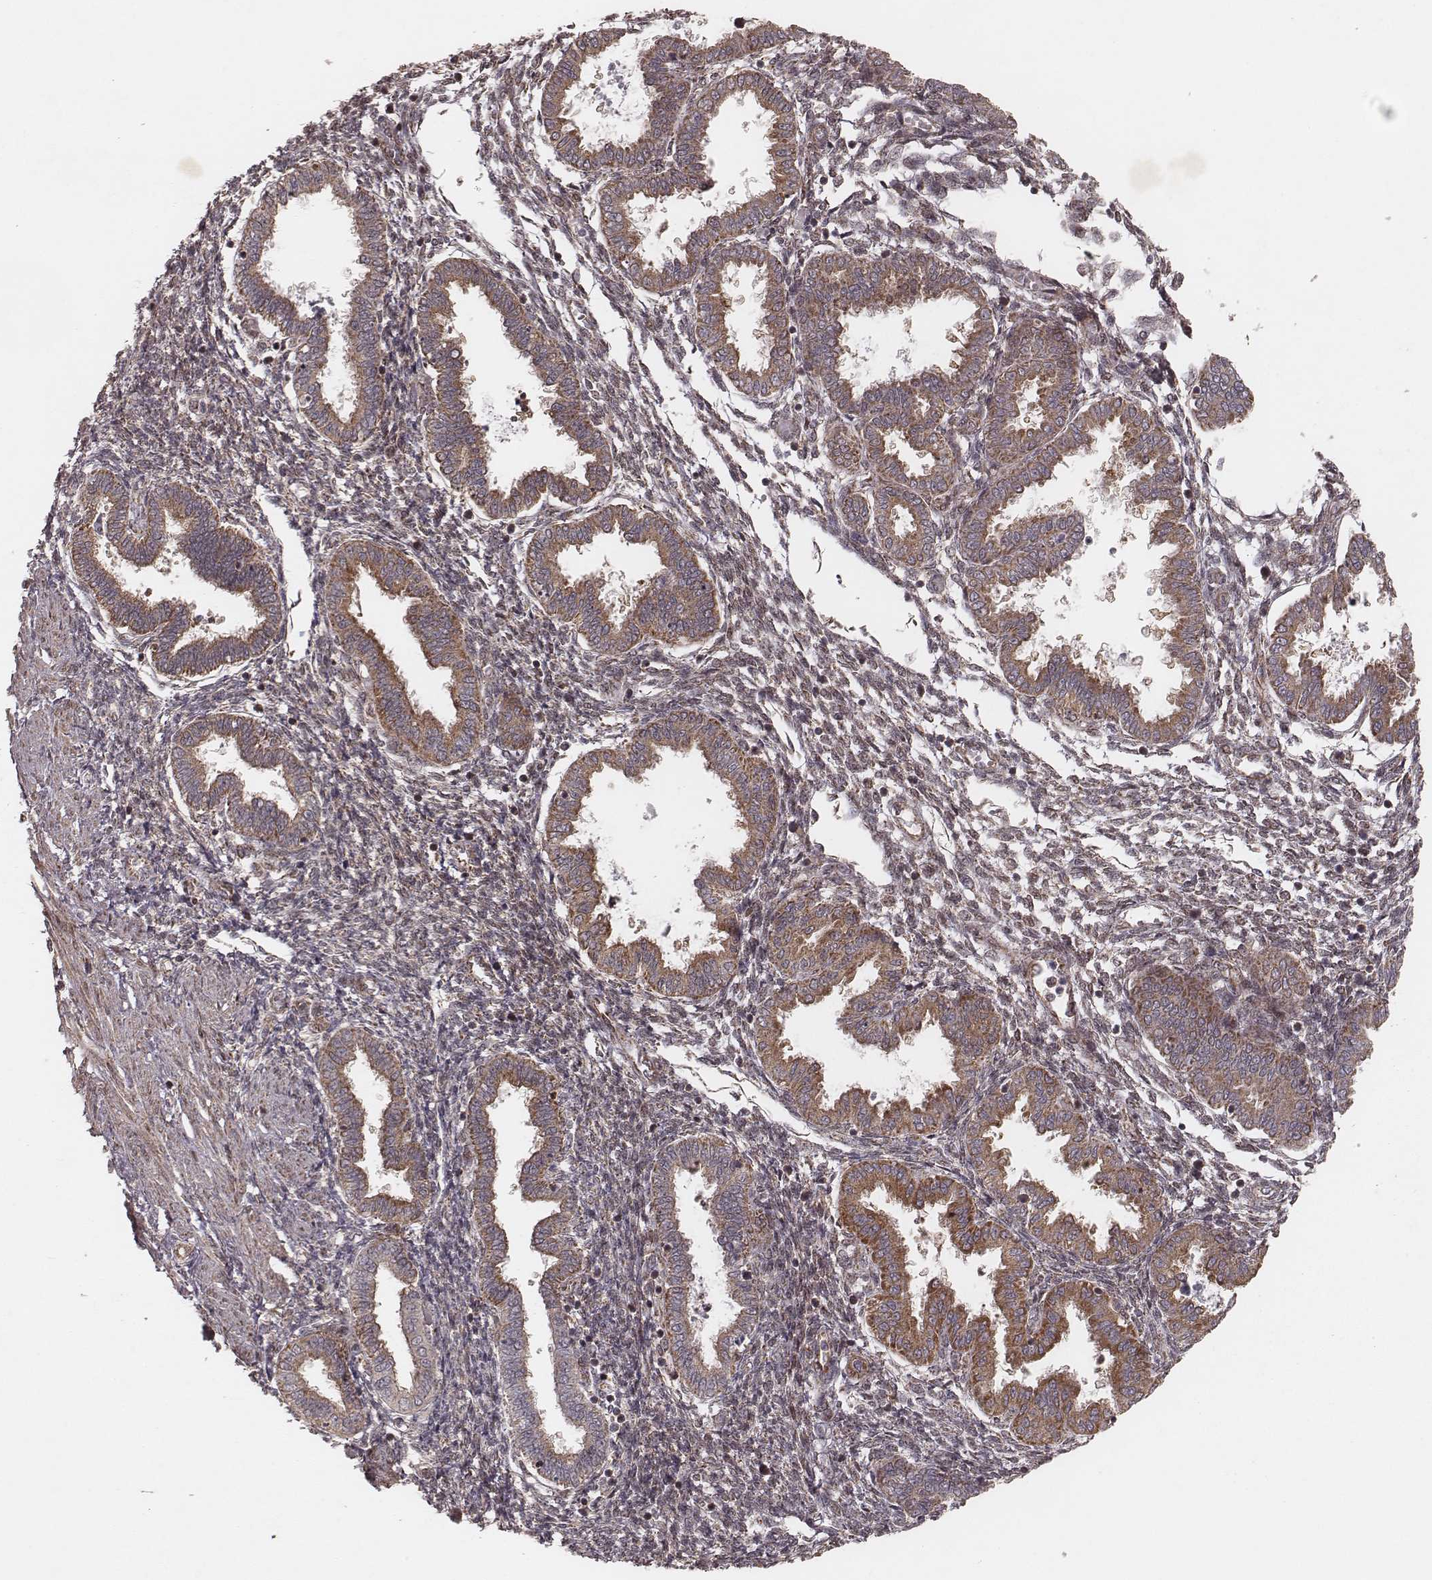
{"staining": {"intensity": "moderate", "quantity": ">75%", "location": "cytoplasmic/membranous"}, "tissue": "endometrium", "cell_type": "Cells in endometrial stroma", "image_type": "normal", "snomed": [{"axis": "morphology", "description": "Normal tissue, NOS"}, {"axis": "topography", "description": "Endometrium"}], "caption": "IHC histopathology image of benign endometrium: human endometrium stained using immunohistochemistry demonstrates medium levels of moderate protein expression localized specifically in the cytoplasmic/membranous of cells in endometrial stroma, appearing as a cytoplasmic/membranous brown color.", "gene": "NDUFA7", "patient": {"sex": "female", "age": 33}}